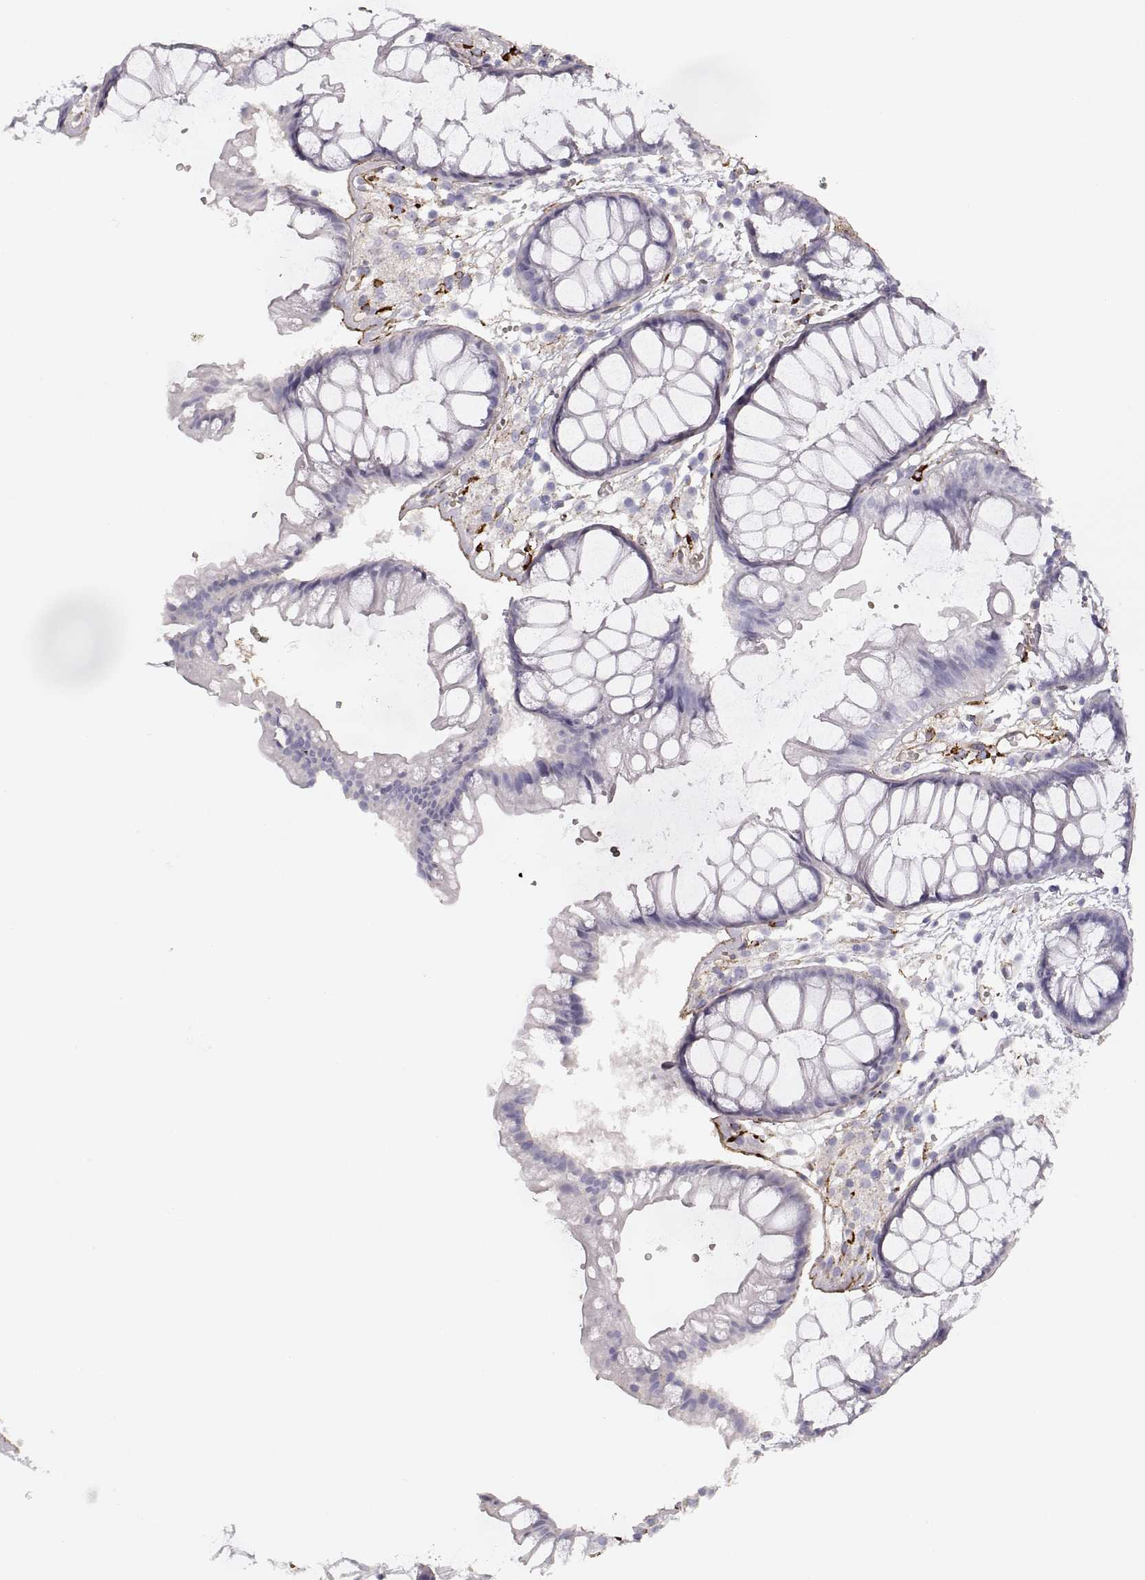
{"staining": {"intensity": "negative", "quantity": "none", "location": "none"}, "tissue": "colon", "cell_type": "Endothelial cells", "image_type": "normal", "snomed": [{"axis": "morphology", "description": "Normal tissue, NOS"}, {"axis": "morphology", "description": "Adenocarcinoma, NOS"}, {"axis": "topography", "description": "Colon"}], "caption": "The micrograph exhibits no significant expression in endothelial cells of colon. (IHC, brightfield microscopy, high magnification).", "gene": "LAMC1", "patient": {"sex": "male", "age": 65}}